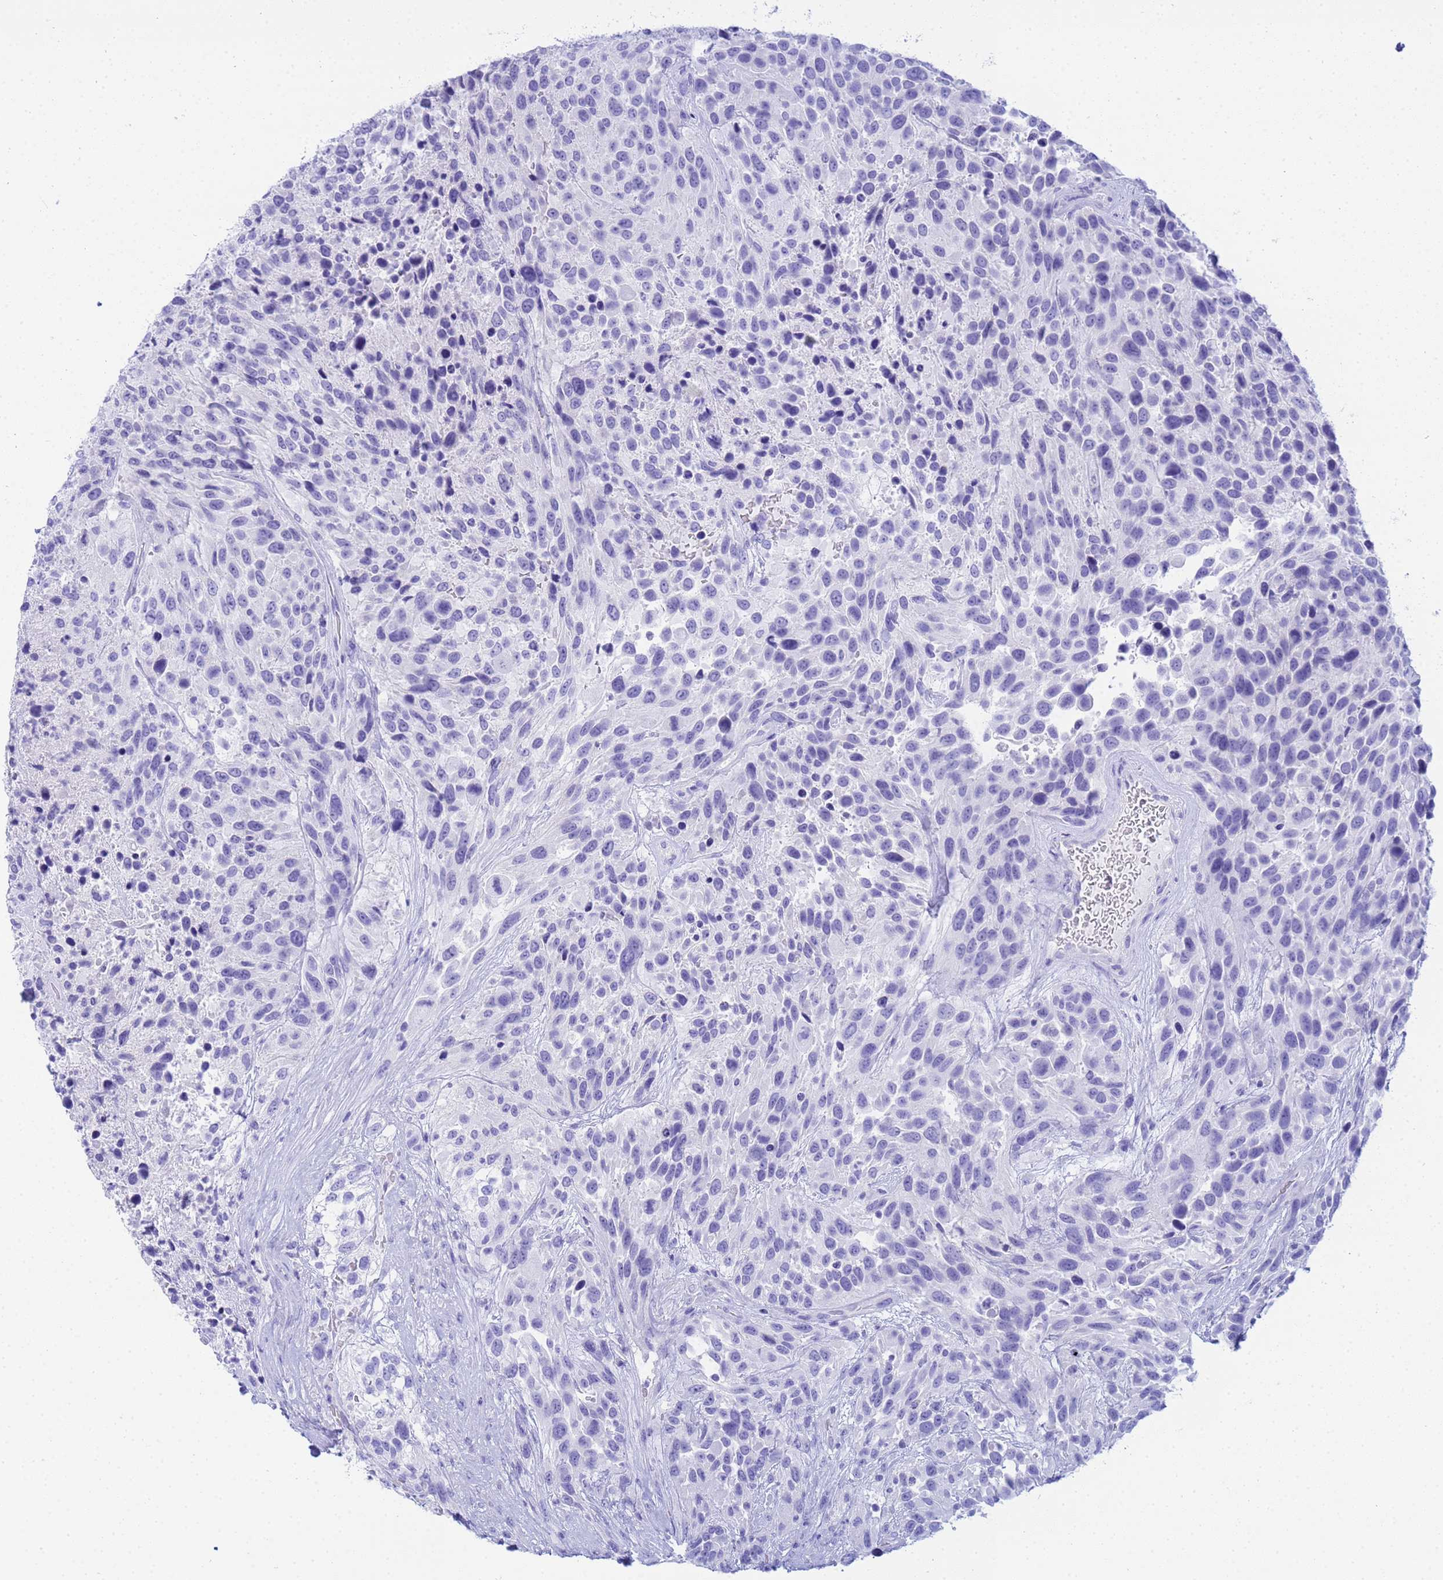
{"staining": {"intensity": "negative", "quantity": "none", "location": "none"}, "tissue": "urothelial cancer", "cell_type": "Tumor cells", "image_type": "cancer", "snomed": [{"axis": "morphology", "description": "Urothelial carcinoma, High grade"}, {"axis": "topography", "description": "Urinary bladder"}], "caption": "Tumor cells are negative for protein expression in human urothelial carcinoma (high-grade). (Brightfield microscopy of DAB IHC at high magnification).", "gene": "AQP12A", "patient": {"sex": "female", "age": 70}}